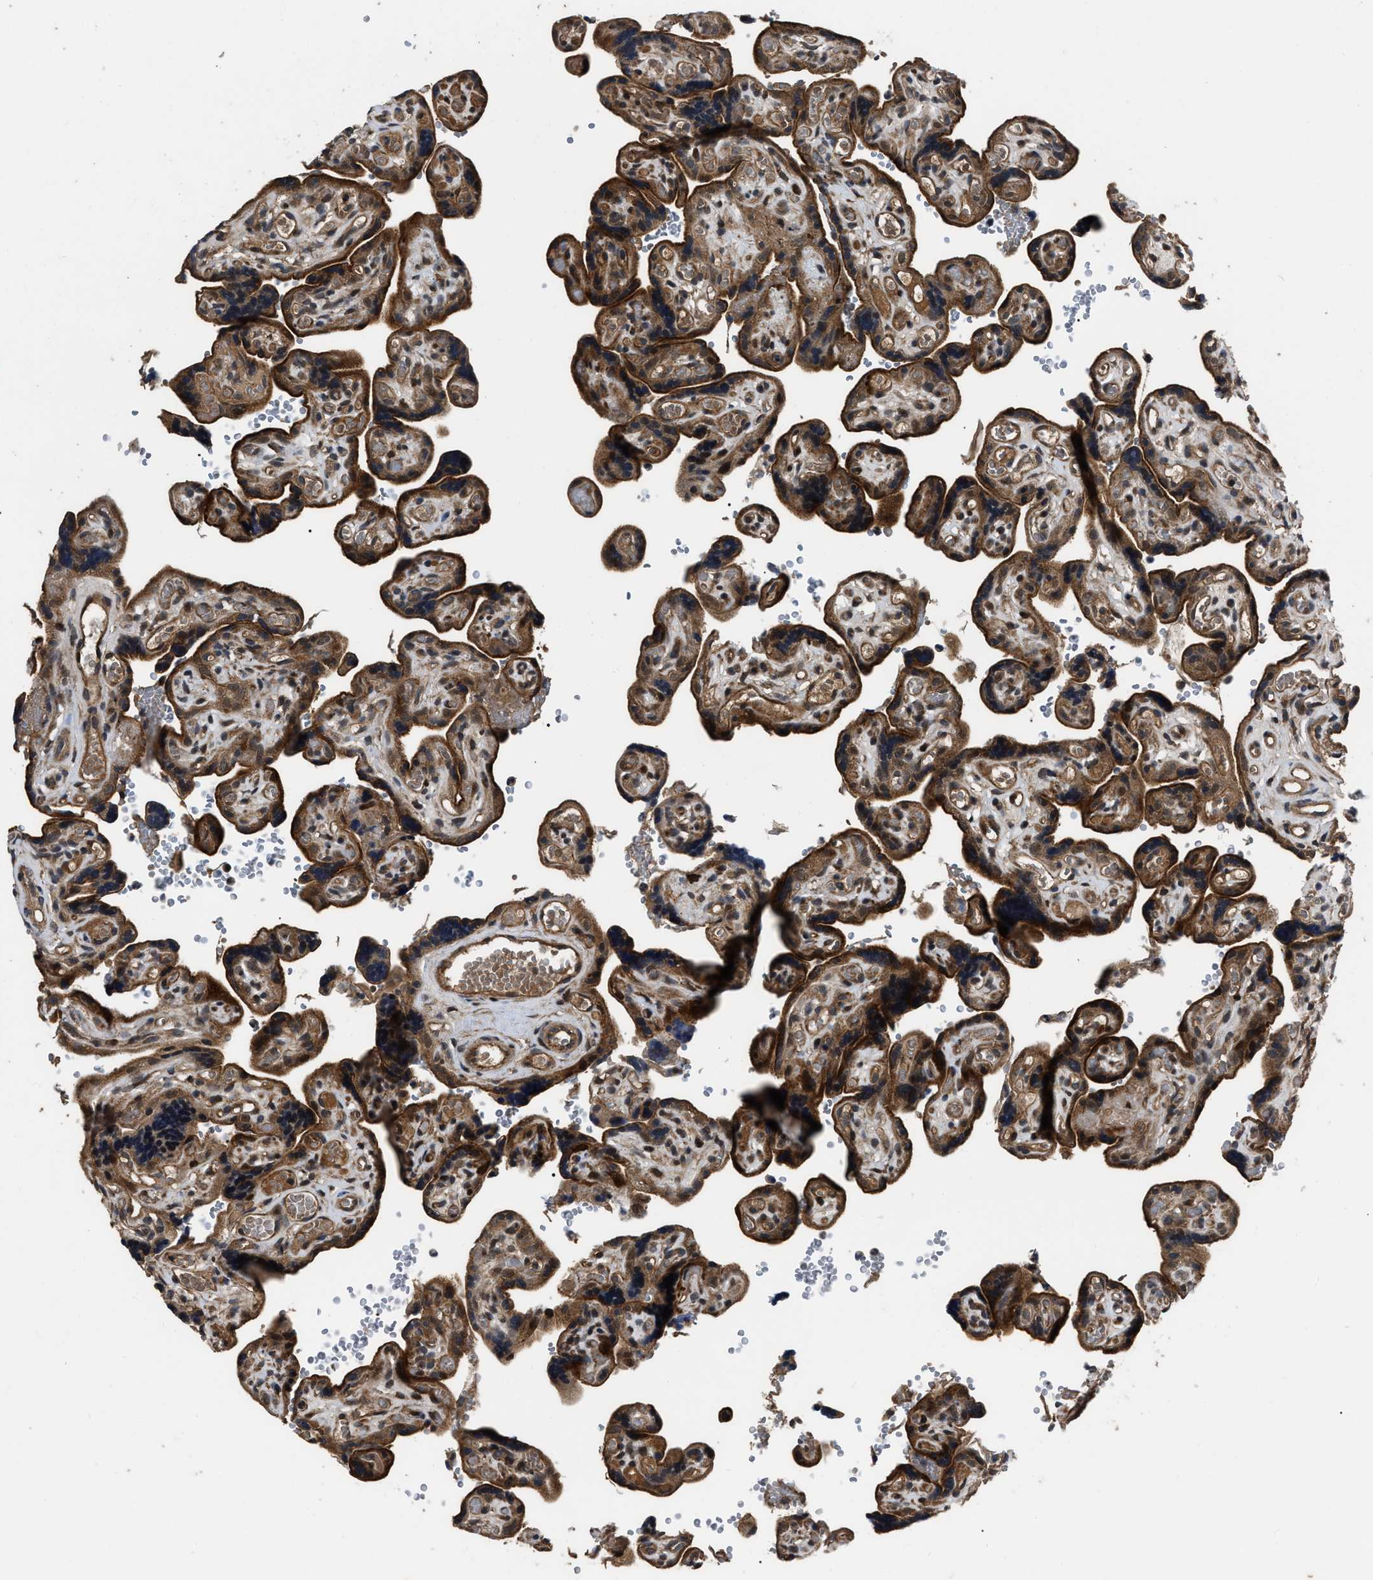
{"staining": {"intensity": "moderate", "quantity": ">75%", "location": "cytoplasmic/membranous,nuclear"}, "tissue": "placenta", "cell_type": "Decidual cells", "image_type": "normal", "snomed": [{"axis": "morphology", "description": "Normal tissue, NOS"}, {"axis": "topography", "description": "Placenta"}], "caption": "Immunohistochemical staining of unremarkable human placenta demonstrates moderate cytoplasmic/membranous,nuclear protein expression in approximately >75% of decidual cells.", "gene": "PPWD1", "patient": {"sex": "female", "age": 30}}